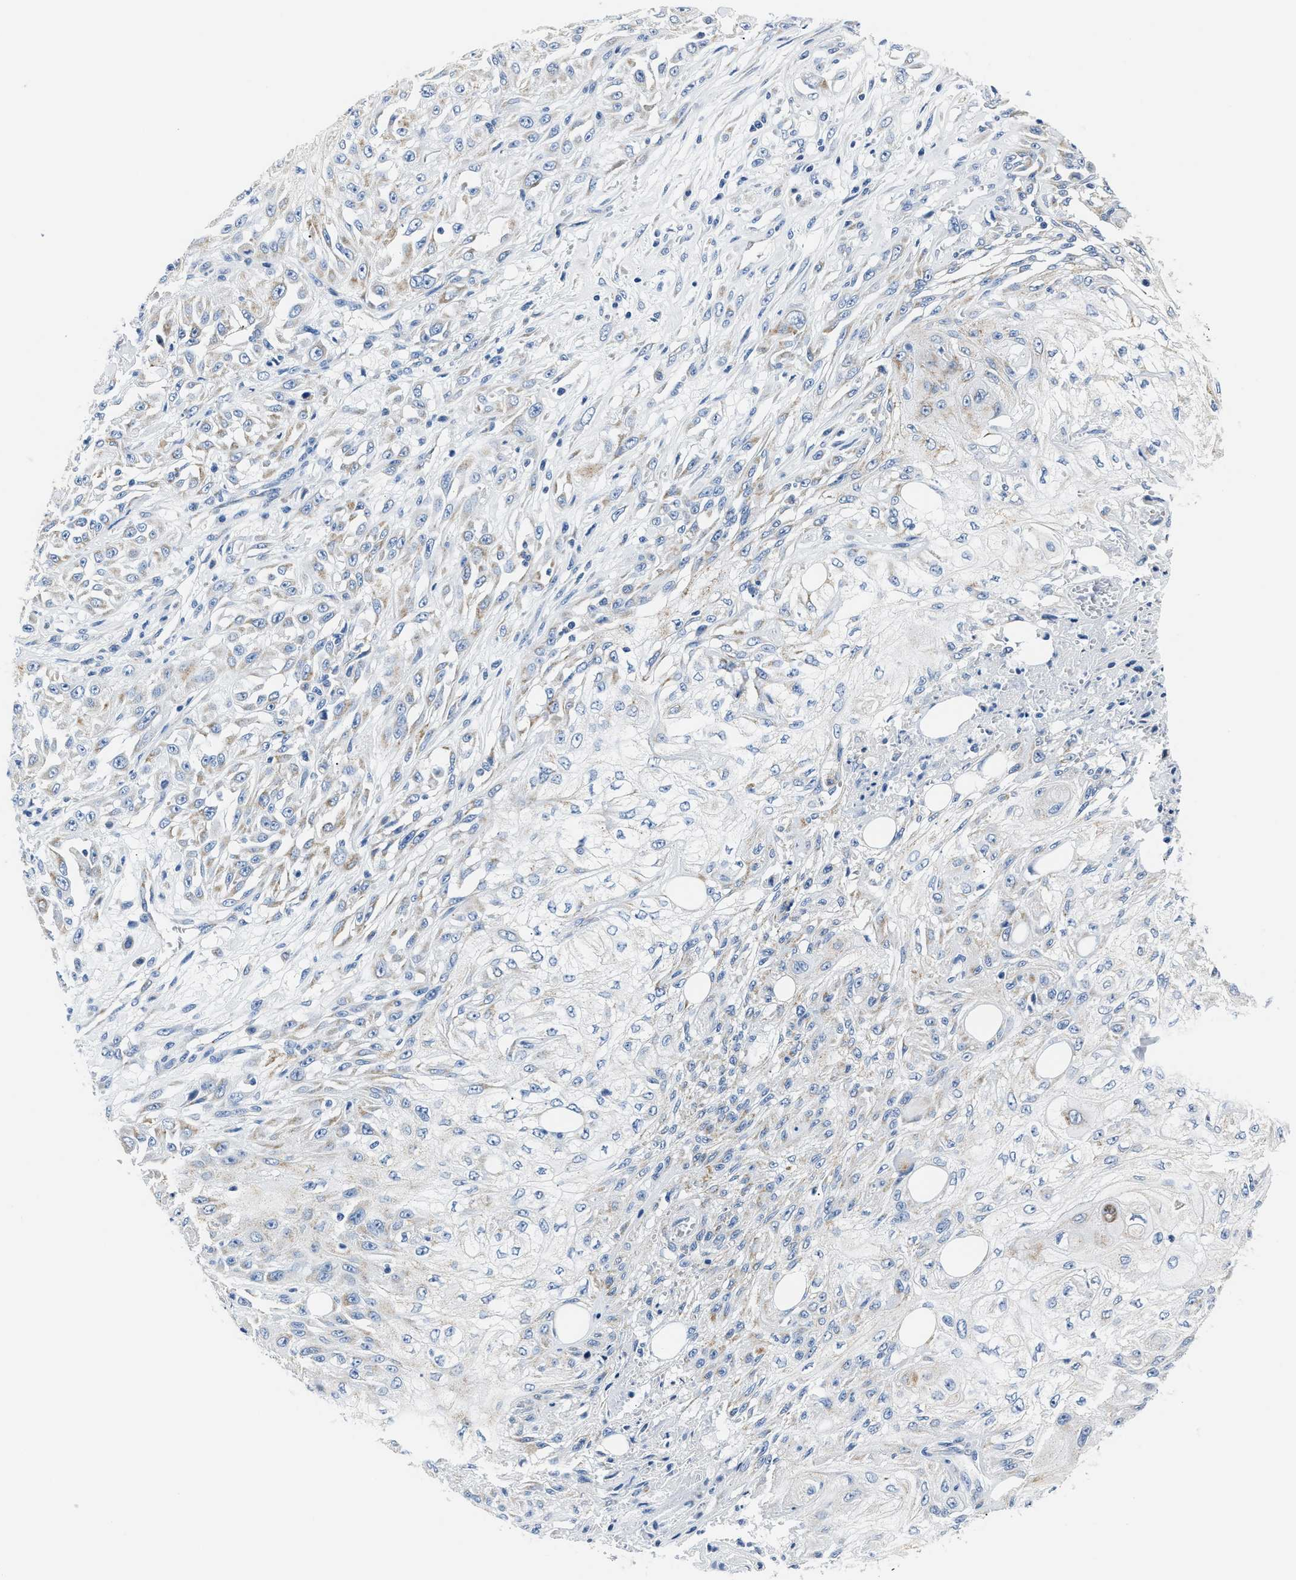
{"staining": {"intensity": "weak", "quantity": "25%-75%", "location": "cytoplasmic/membranous"}, "tissue": "skin cancer", "cell_type": "Tumor cells", "image_type": "cancer", "snomed": [{"axis": "morphology", "description": "Squamous cell carcinoma, NOS"}, {"axis": "morphology", "description": "Squamous cell carcinoma, metastatic, NOS"}, {"axis": "topography", "description": "Skin"}, {"axis": "topography", "description": "Lymph node"}], "caption": "Weak cytoplasmic/membranous protein staining is appreciated in approximately 25%-75% of tumor cells in skin cancer (squamous cell carcinoma).", "gene": "AMACR", "patient": {"sex": "male", "age": 75}}